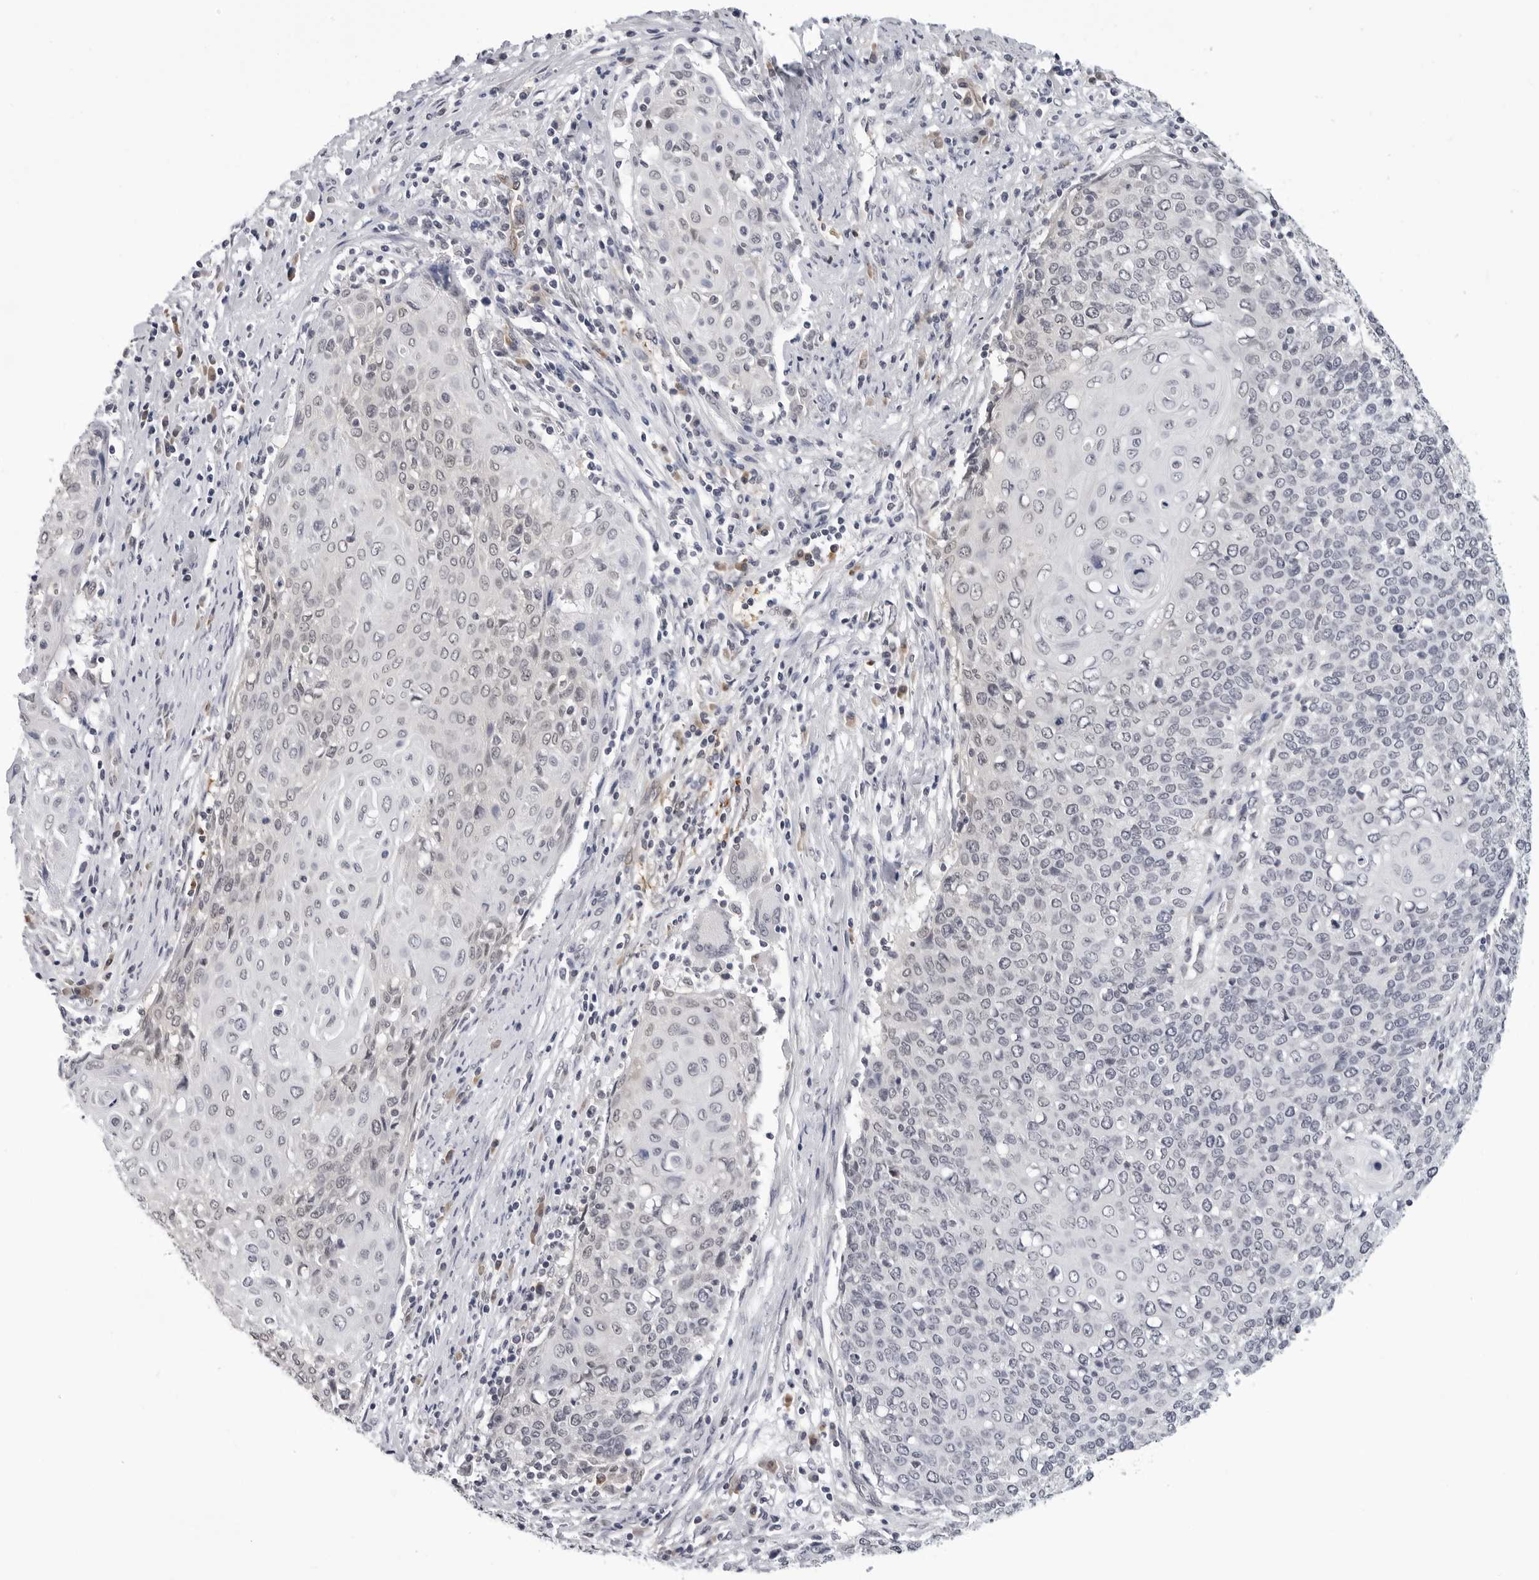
{"staining": {"intensity": "negative", "quantity": "none", "location": "none"}, "tissue": "cervical cancer", "cell_type": "Tumor cells", "image_type": "cancer", "snomed": [{"axis": "morphology", "description": "Squamous cell carcinoma, NOS"}, {"axis": "topography", "description": "Cervix"}], "caption": "Histopathology image shows no significant protein expression in tumor cells of cervical squamous cell carcinoma. Brightfield microscopy of IHC stained with DAB (brown) and hematoxylin (blue), captured at high magnification.", "gene": "TRMT13", "patient": {"sex": "female", "age": 39}}